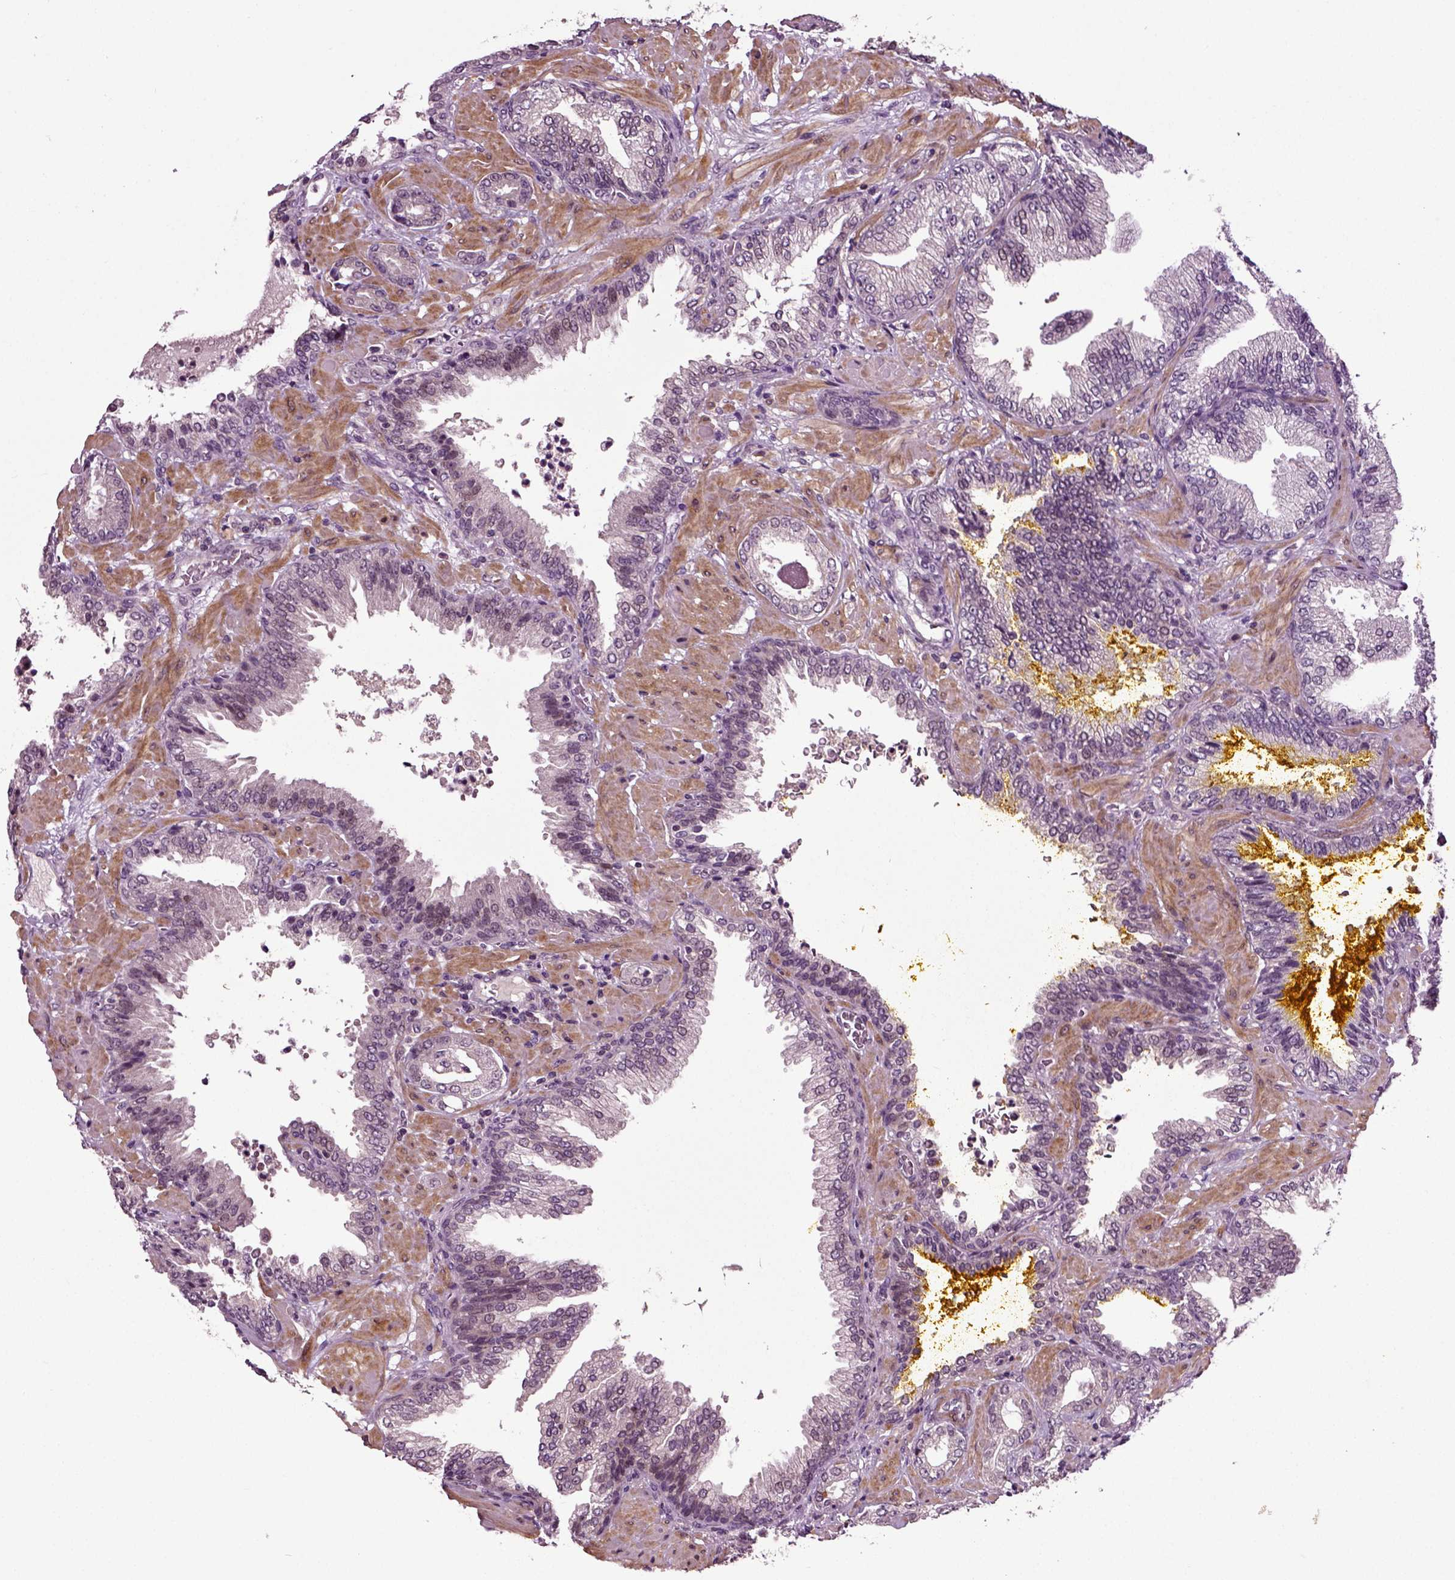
{"staining": {"intensity": "negative", "quantity": "none", "location": "none"}, "tissue": "prostate cancer", "cell_type": "Tumor cells", "image_type": "cancer", "snomed": [{"axis": "morphology", "description": "Adenocarcinoma, Low grade"}, {"axis": "topography", "description": "Prostate"}], "caption": "IHC of human low-grade adenocarcinoma (prostate) exhibits no positivity in tumor cells. (DAB immunohistochemistry (IHC) with hematoxylin counter stain).", "gene": "KNSTRN", "patient": {"sex": "male", "age": 68}}